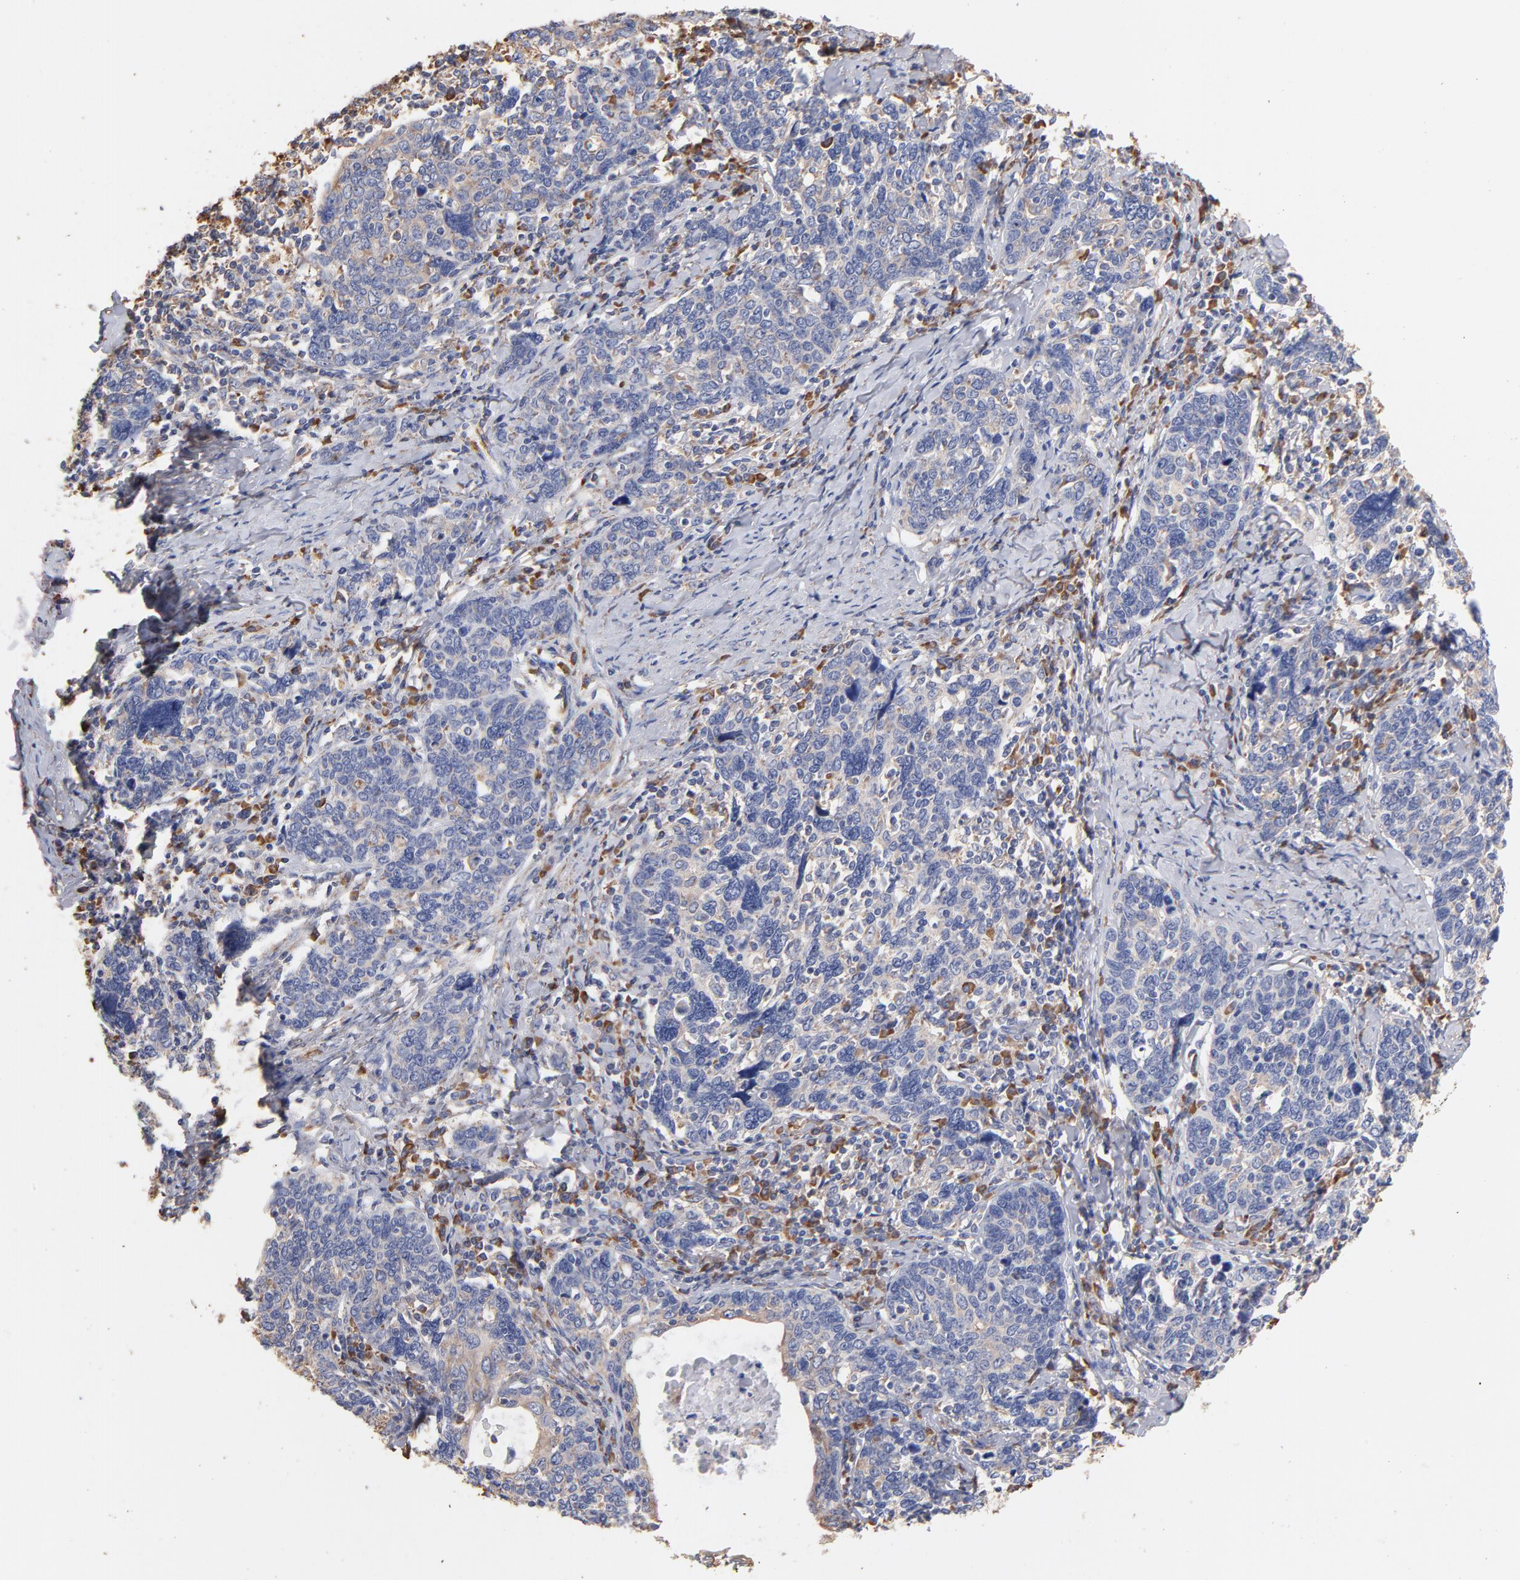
{"staining": {"intensity": "negative", "quantity": "none", "location": "none"}, "tissue": "cervical cancer", "cell_type": "Tumor cells", "image_type": "cancer", "snomed": [{"axis": "morphology", "description": "Squamous cell carcinoma, NOS"}, {"axis": "topography", "description": "Cervix"}], "caption": "High power microscopy micrograph of an immunohistochemistry image of cervical cancer (squamous cell carcinoma), revealing no significant expression in tumor cells.", "gene": "RPL9", "patient": {"sex": "female", "age": 41}}